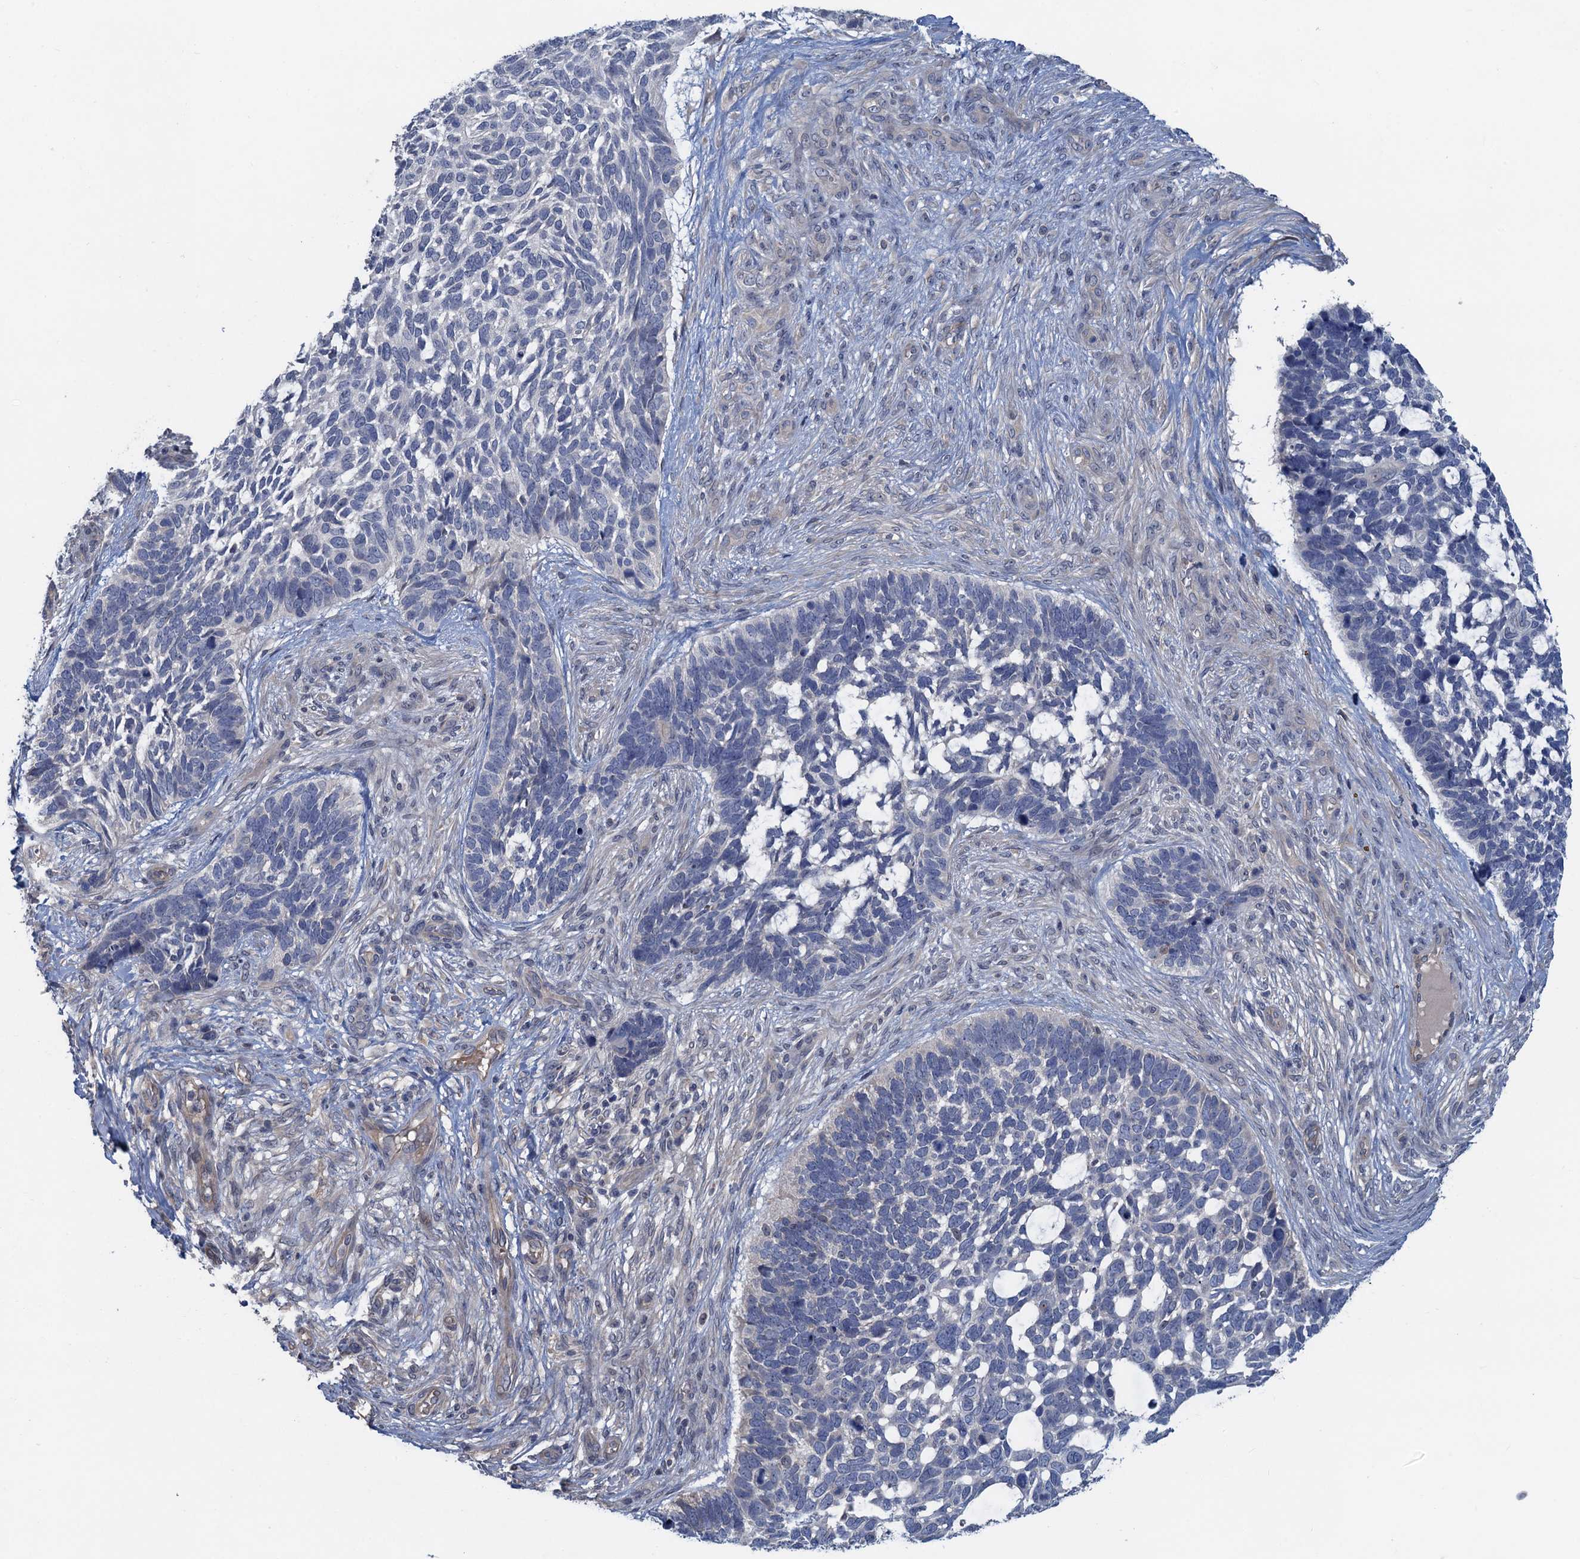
{"staining": {"intensity": "negative", "quantity": "none", "location": "none"}, "tissue": "skin cancer", "cell_type": "Tumor cells", "image_type": "cancer", "snomed": [{"axis": "morphology", "description": "Basal cell carcinoma"}, {"axis": "topography", "description": "Skin"}], "caption": "High magnification brightfield microscopy of skin cancer (basal cell carcinoma) stained with DAB (brown) and counterstained with hematoxylin (blue): tumor cells show no significant positivity.", "gene": "MYO16", "patient": {"sex": "male", "age": 88}}